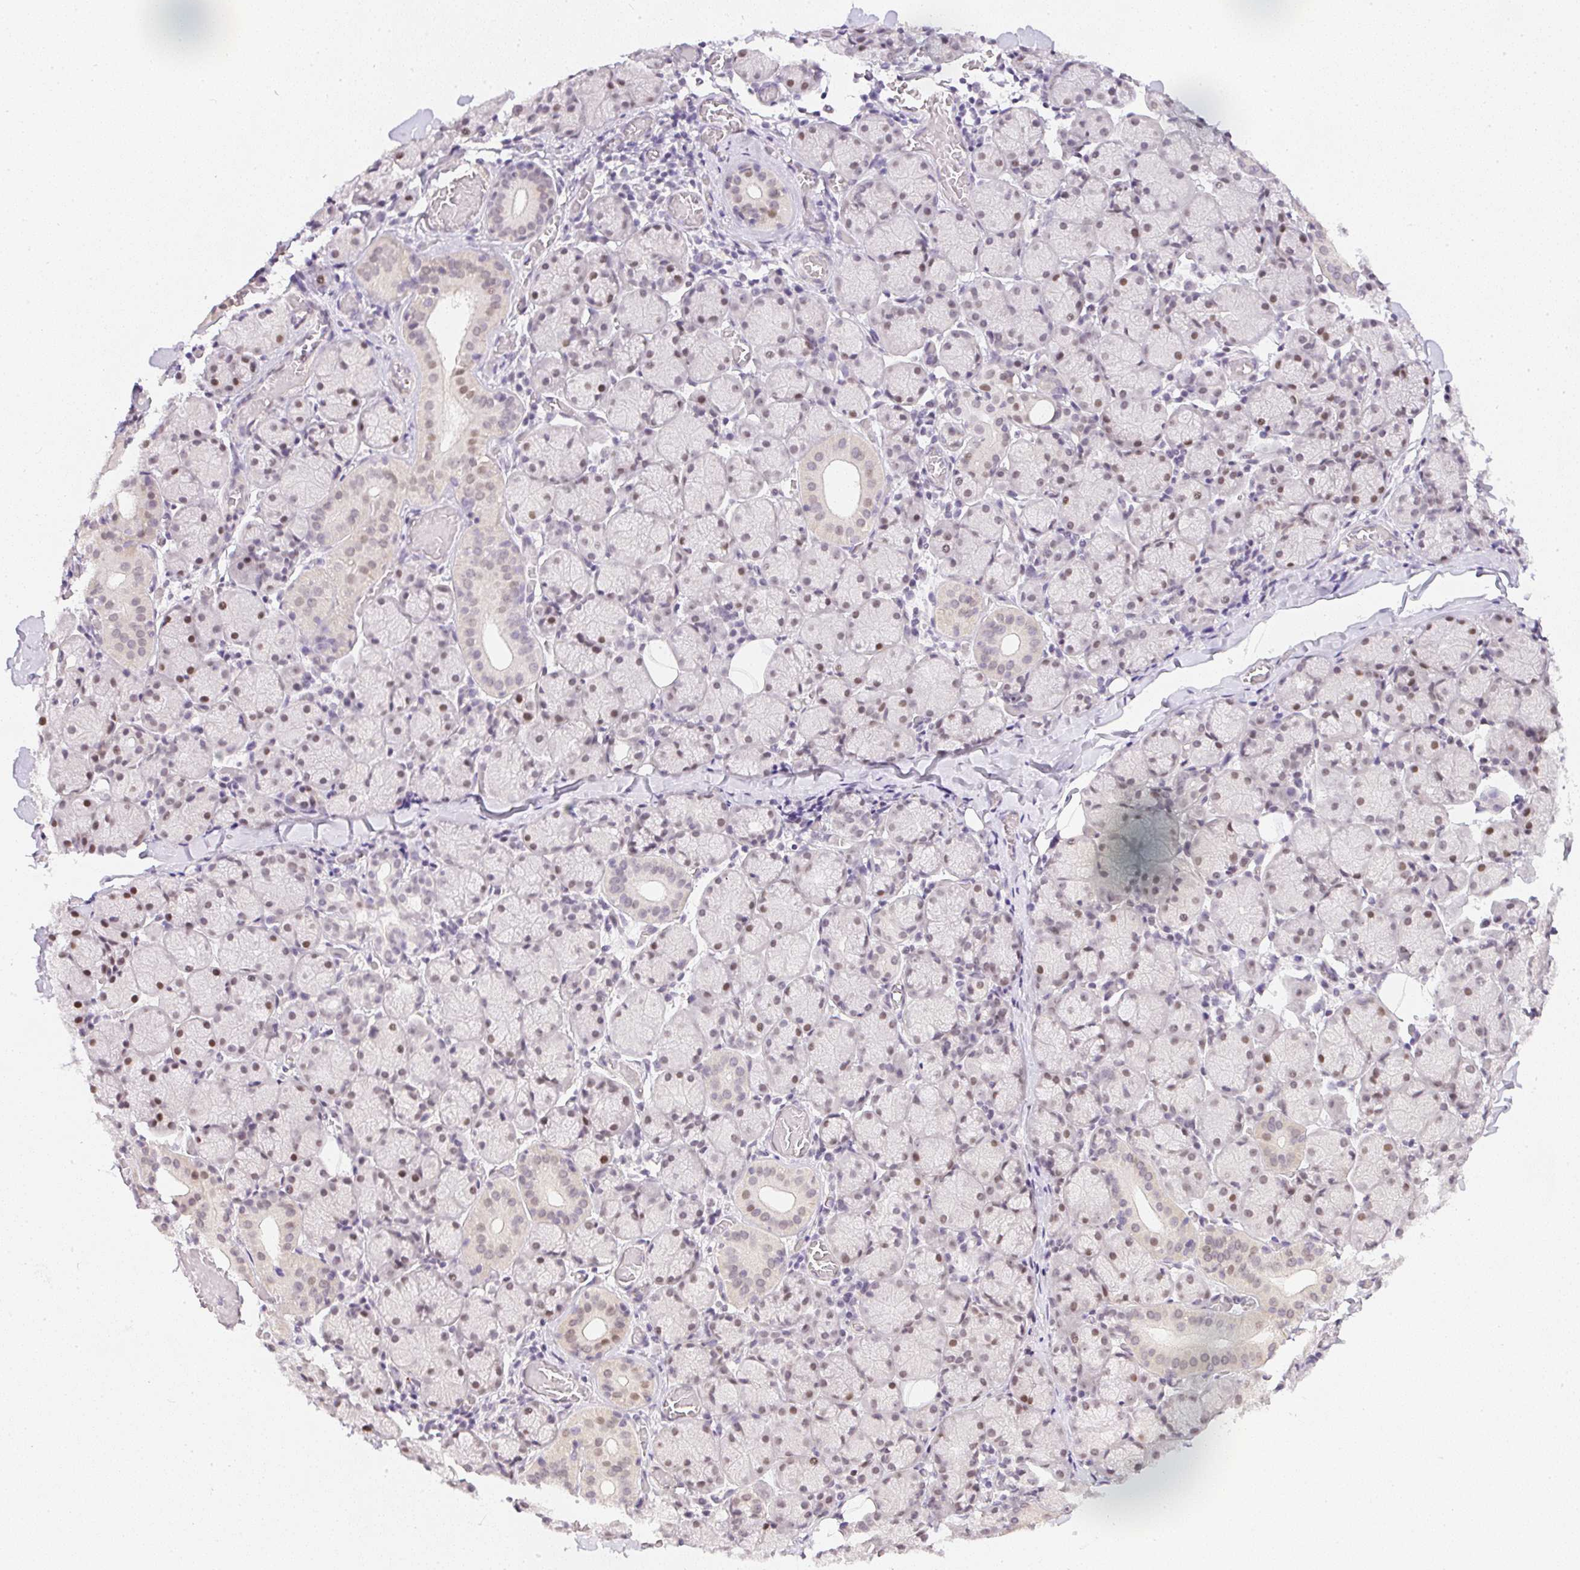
{"staining": {"intensity": "moderate", "quantity": "25%-75%", "location": "nuclear"}, "tissue": "salivary gland", "cell_type": "Glandular cells", "image_type": "normal", "snomed": [{"axis": "morphology", "description": "Normal tissue, NOS"}, {"axis": "topography", "description": "Salivary gland"}], "caption": "The photomicrograph shows immunohistochemical staining of unremarkable salivary gland. There is moderate nuclear positivity is present in approximately 25%-75% of glandular cells.", "gene": "DPPA4", "patient": {"sex": "female", "age": 24}}